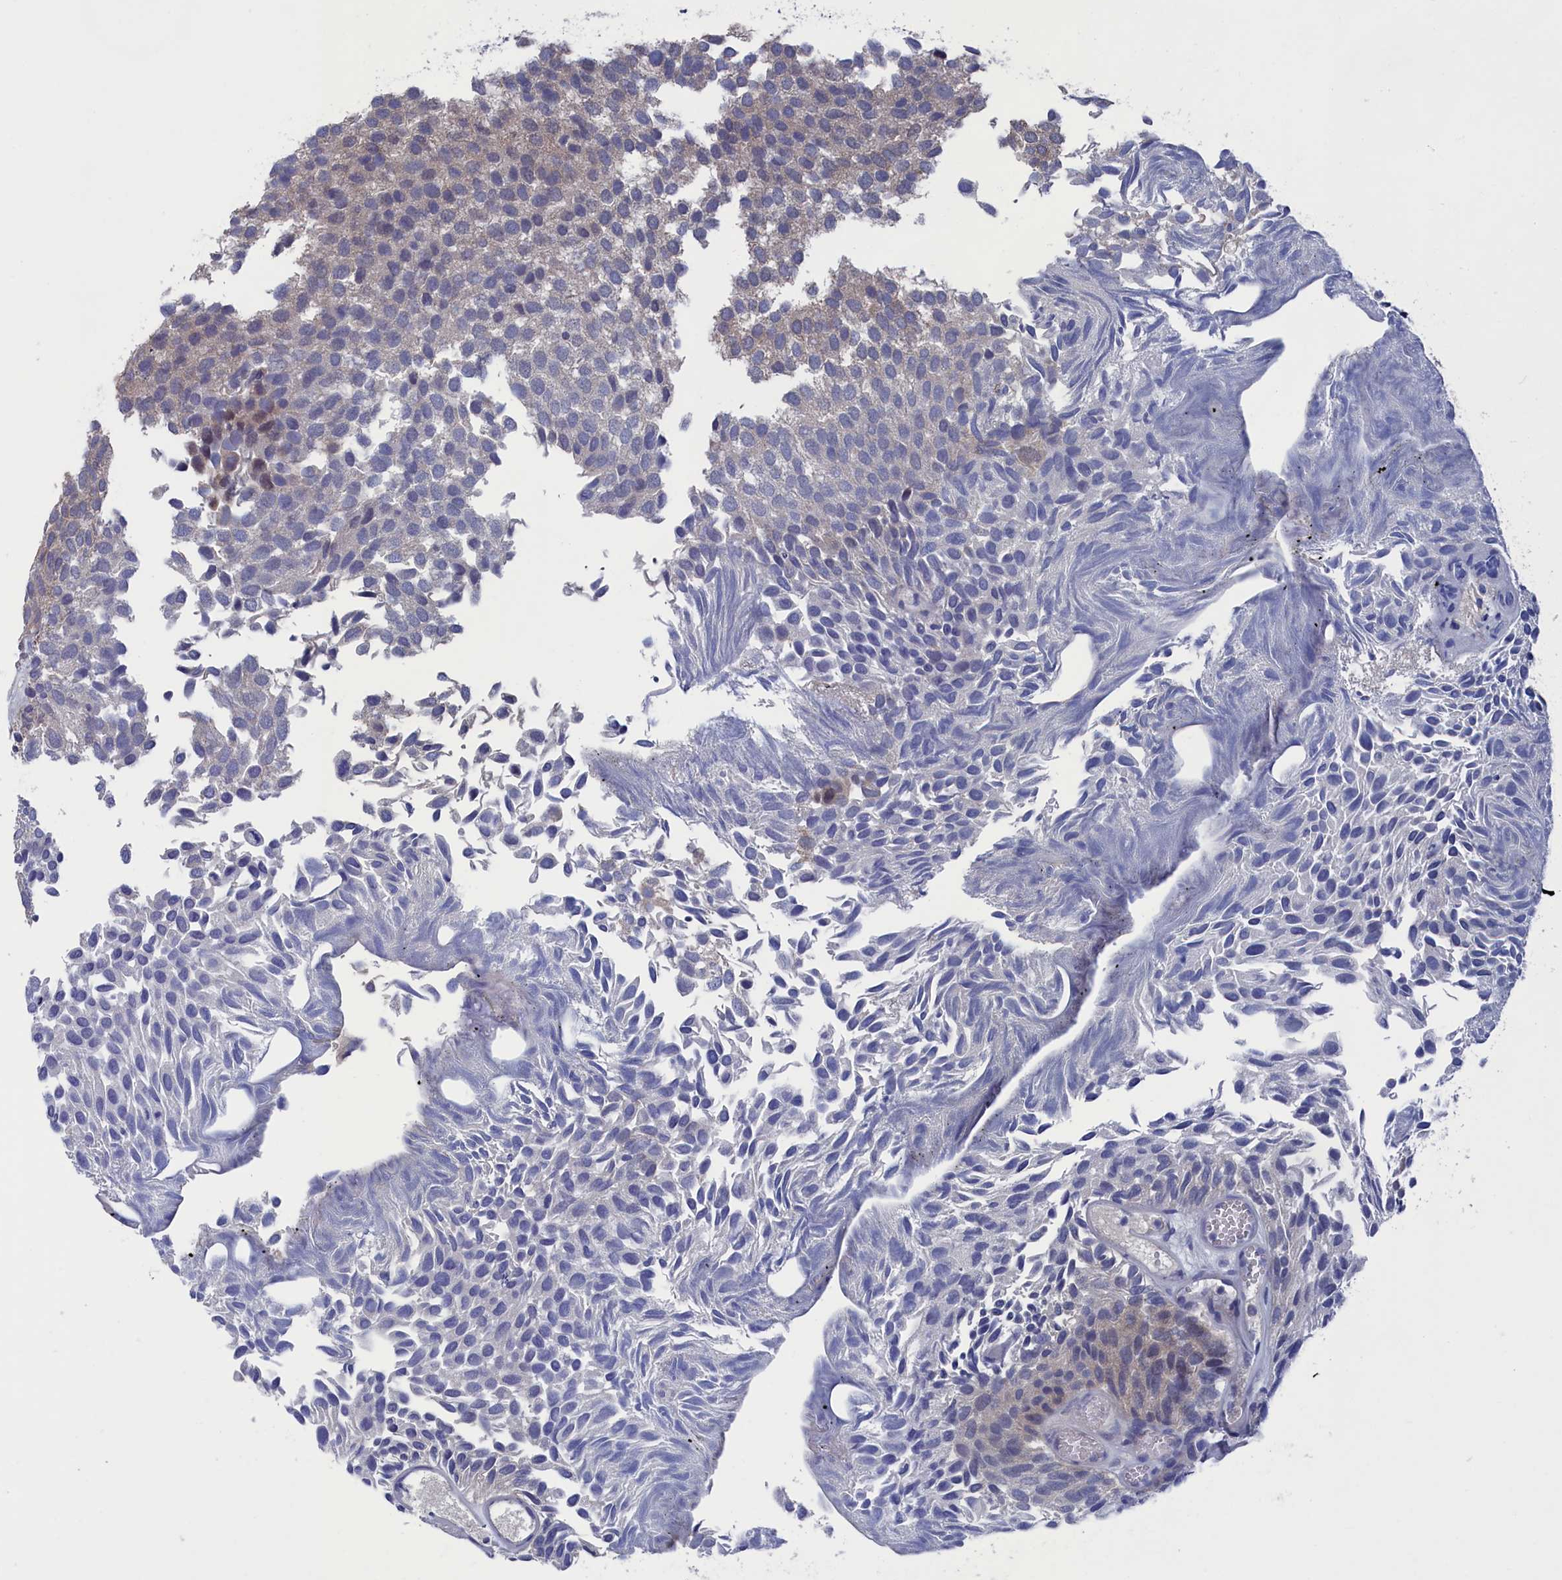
{"staining": {"intensity": "weak", "quantity": "25%-75%", "location": "cytoplasmic/membranous"}, "tissue": "urothelial cancer", "cell_type": "Tumor cells", "image_type": "cancer", "snomed": [{"axis": "morphology", "description": "Urothelial carcinoma, Low grade"}, {"axis": "topography", "description": "Urinary bladder"}], "caption": "Weak cytoplasmic/membranous protein expression is appreciated in about 25%-75% of tumor cells in urothelial cancer.", "gene": "SPATA13", "patient": {"sex": "male", "age": 89}}